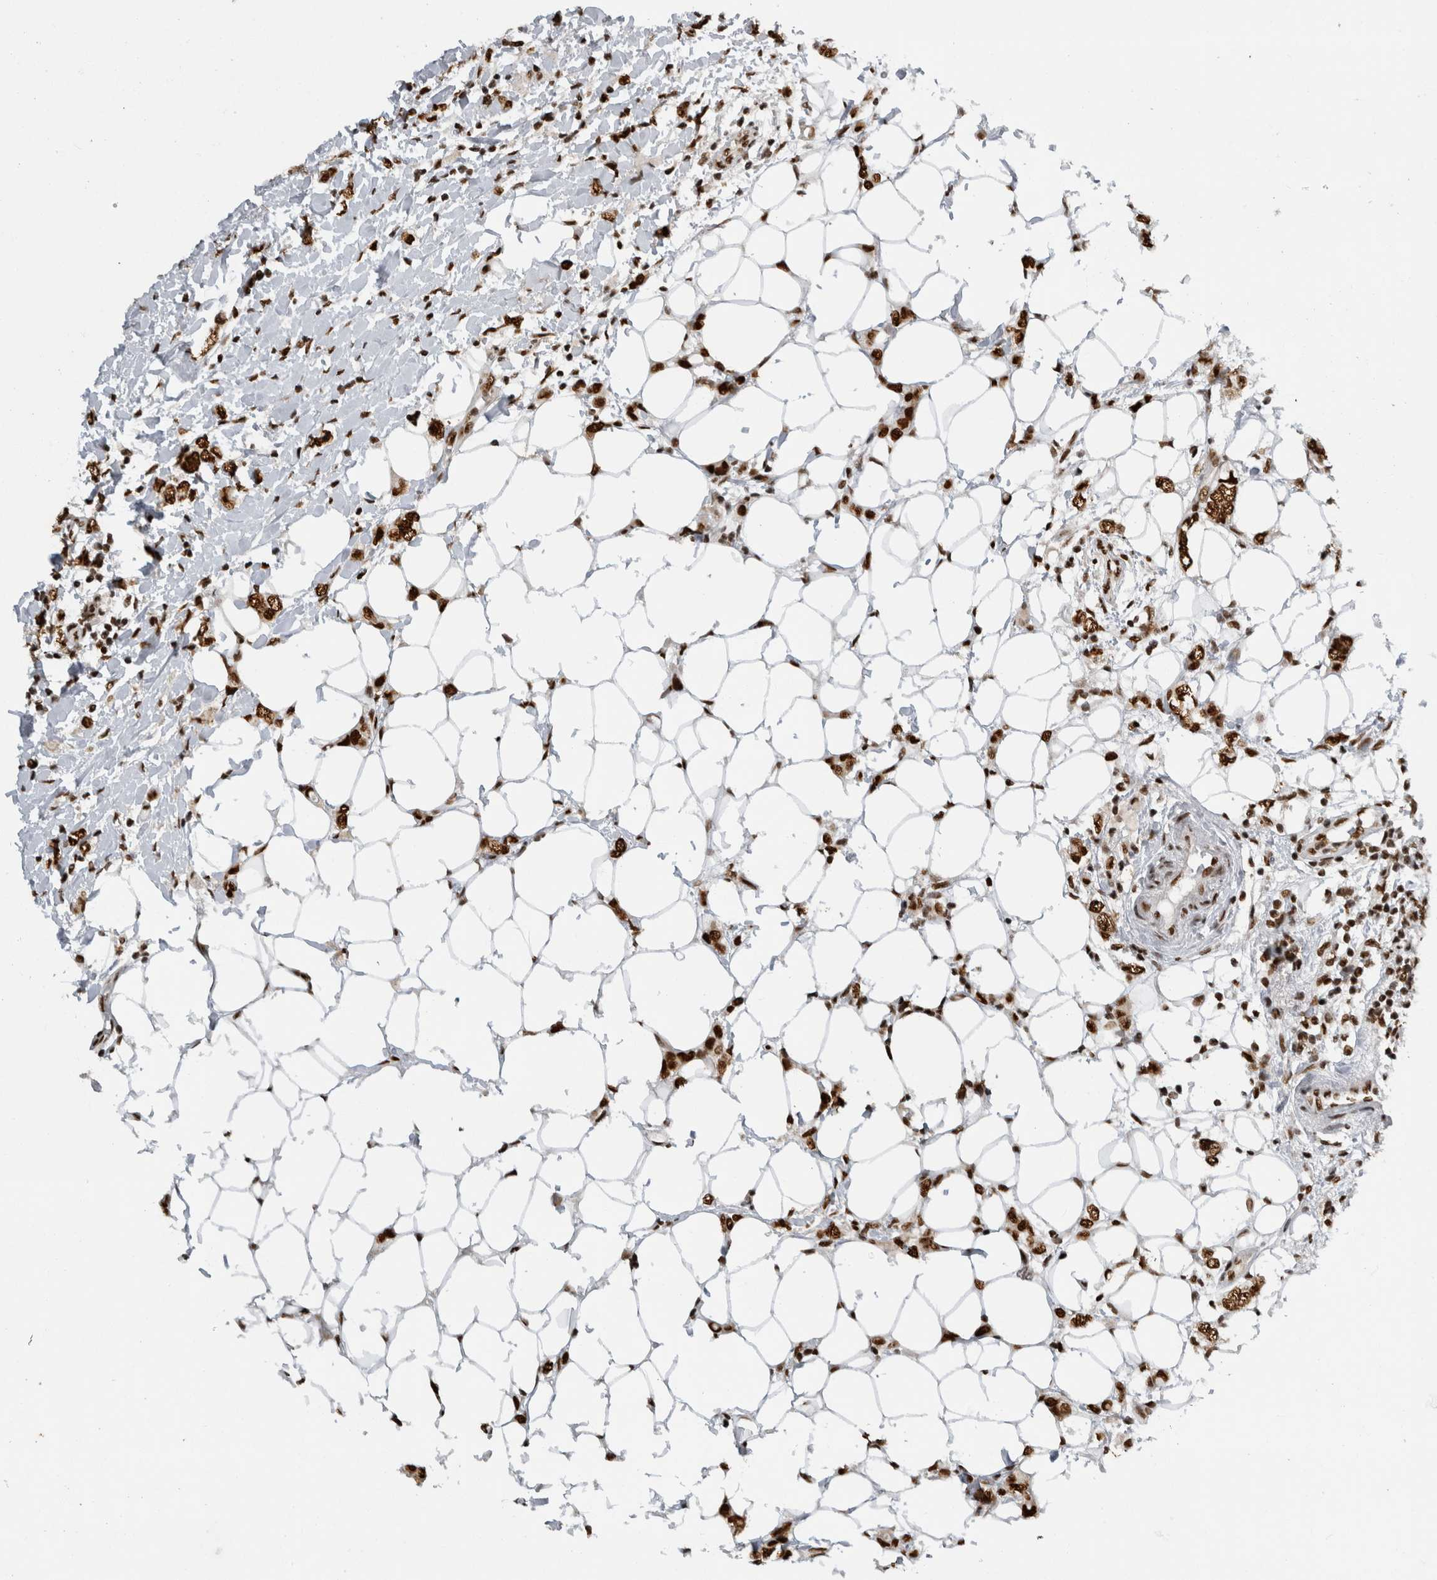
{"staining": {"intensity": "strong", "quantity": ">75%", "location": "nuclear"}, "tissue": "breast cancer", "cell_type": "Tumor cells", "image_type": "cancer", "snomed": [{"axis": "morphology", "description": "Normal tissue, NOS"}, {"axis": "morphology", "description": "Lobular carcinoma"}, {"axis": "topography", "description": "Breast"}], "caption": "Immunohistochemical staining of human lobular carcinoma (breast) reveals high levels of strong nuclear protein expression in about >75% of tumor cells. The protein of interest is shown in brown color, while the nuclei are stained blue.", "gene": "ZSCAN2", "patient": {"sex": "female", "age": 47}}